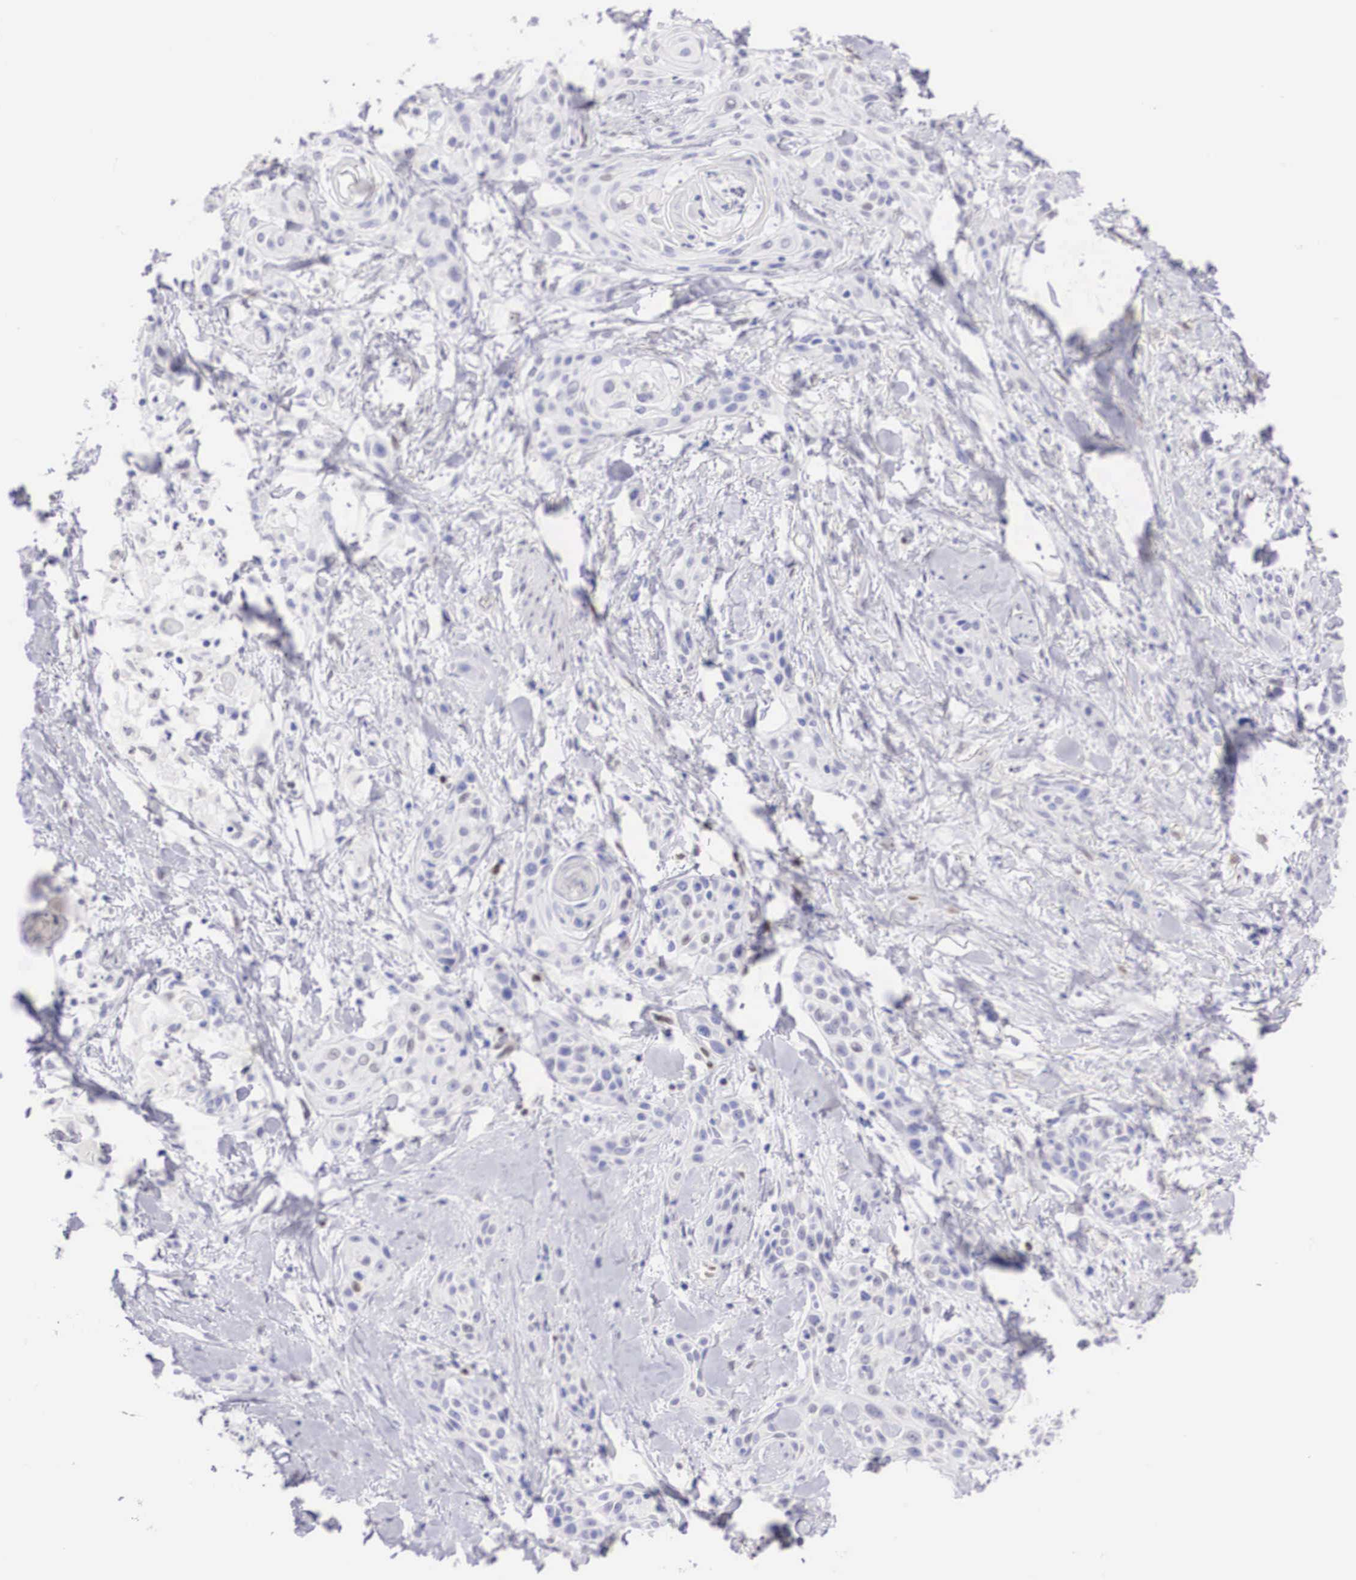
{"staining": {"intensity": "negative", "quantity": "none", "location": "none"}, "tissue": "skin cancer", "cell_type": "Tumor cells", "image_type": "cancer", "snomed": [{"axis": "morphology", "description": "Squamous cell carcinoma, NOS"}, {"axis": "topography", "description": "Skin"}, {"axis": "topography", "description": "Anal"}], "caption": "Immunohistochemical staining of human skin squamous cell carcinoma reveals no significant positivity in tumor cells.", "gene": "HMGN5", "patient": {"sex": "male", "age": 64}}